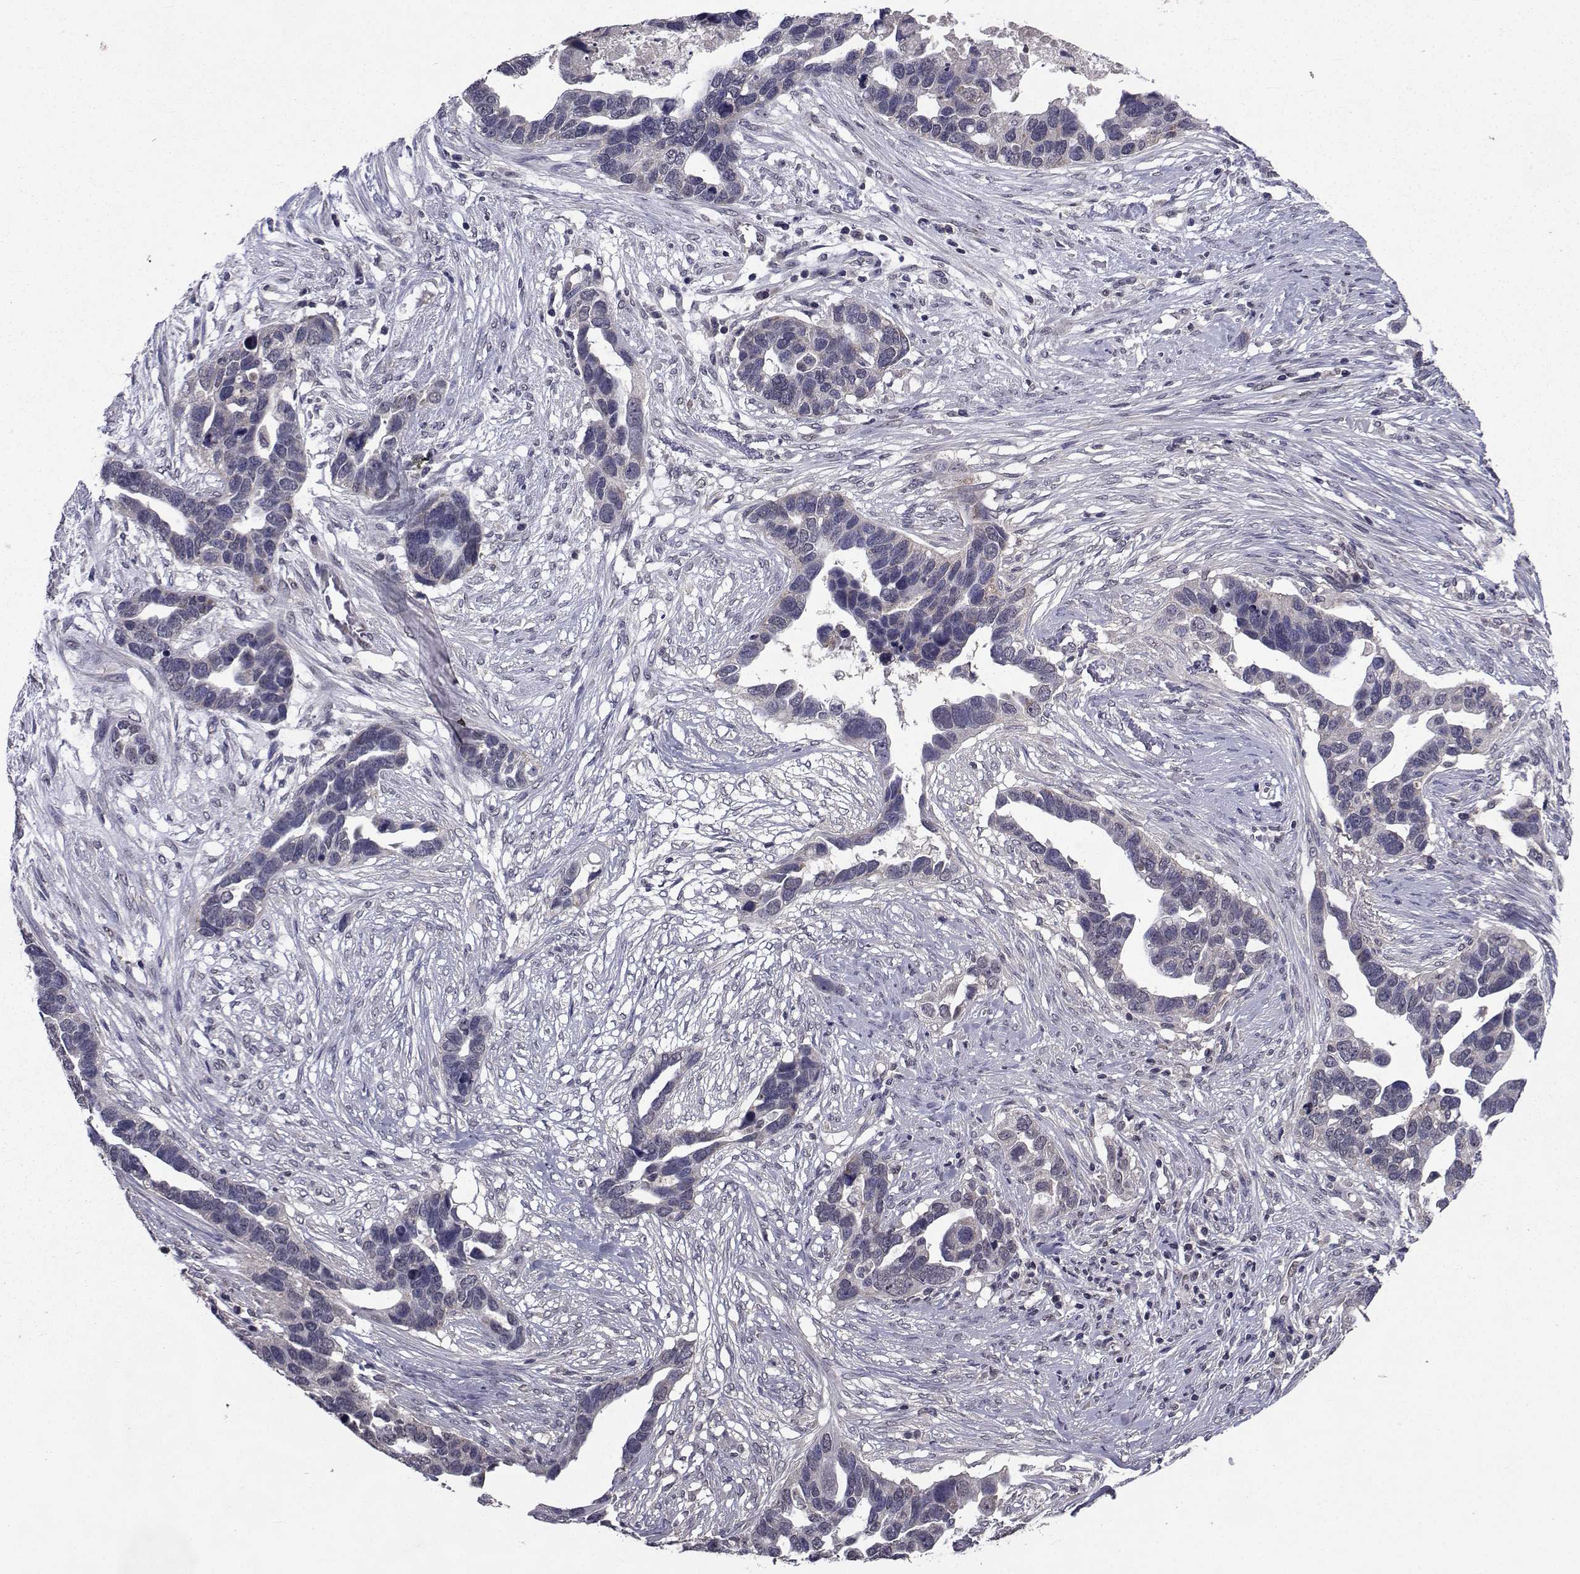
{"staining": {"intensity": "weak", "quantity": "<25%", "location": "cytoplasmic/membranous"}, "tissue": "ovarian cancer", "cell_type": "Tumor cells", "image_type": "cancer", "snomed": [{"axis": "morphology", "description": "Cystadenocarcinoma, serous, NOS"}, {"axis": "topography", "description": "Ovary"}], "caption": "Immunohistochemistry of human ovarian serous cystadenocarcinoma demonstrates no positivity in tumor cells.", "gene": "CYP2S1", "patient": {"sex": "female", "age": 54}}